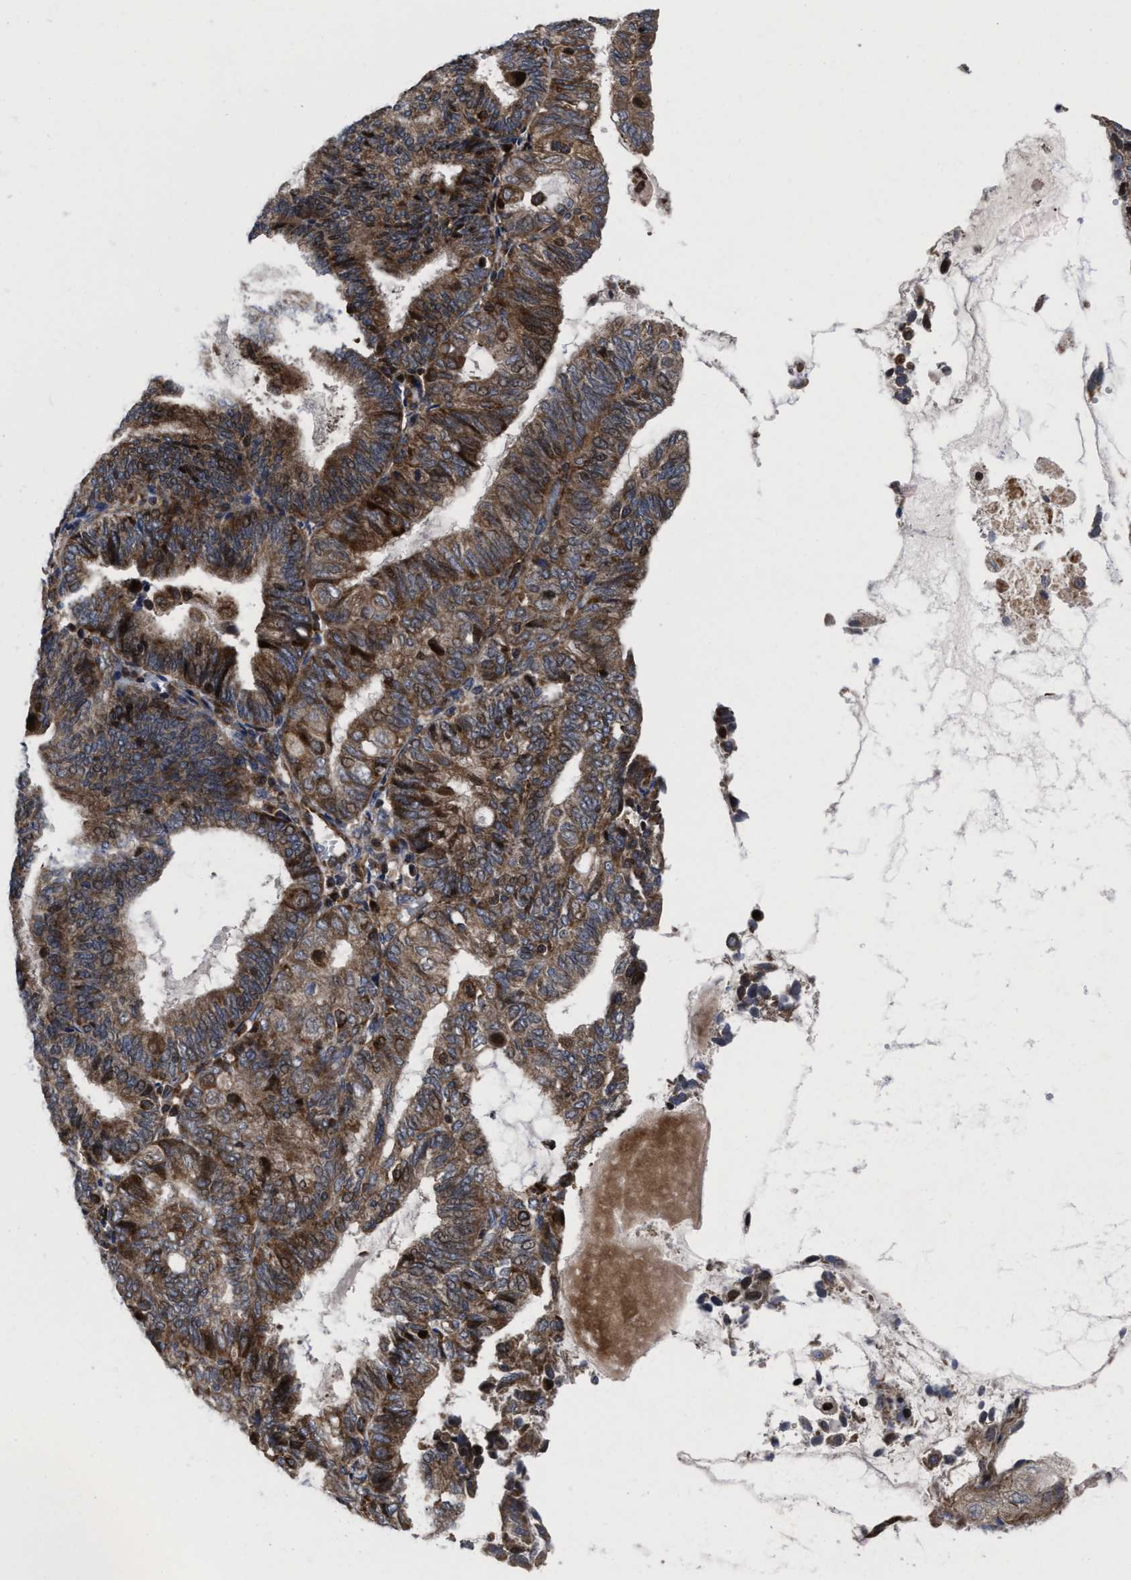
{"staining": {"intensity": "moderate", "quantity": ">75%", "location": "cytoplasmic/membranous"}, "tissue": "endometrial cancer", "cell_type": "Tumor cells", "image_type": "cancer", "snomed": [{"axis": "morphology", "description": "Adenocarcinoma, NOS"}, {"axis": "topography", "description": "Endometrium"}], "caption": "Immunohistochemical staining of endometrial adenocarcinoma displays medium levels of moderate cytoplasmic/membranous positivity in approximately >75% of tumor cells. (IHC, brightfield microscopy, high magnification).", "gene": "MRPL50", "patient": {"sex": "female", "age": 81}}